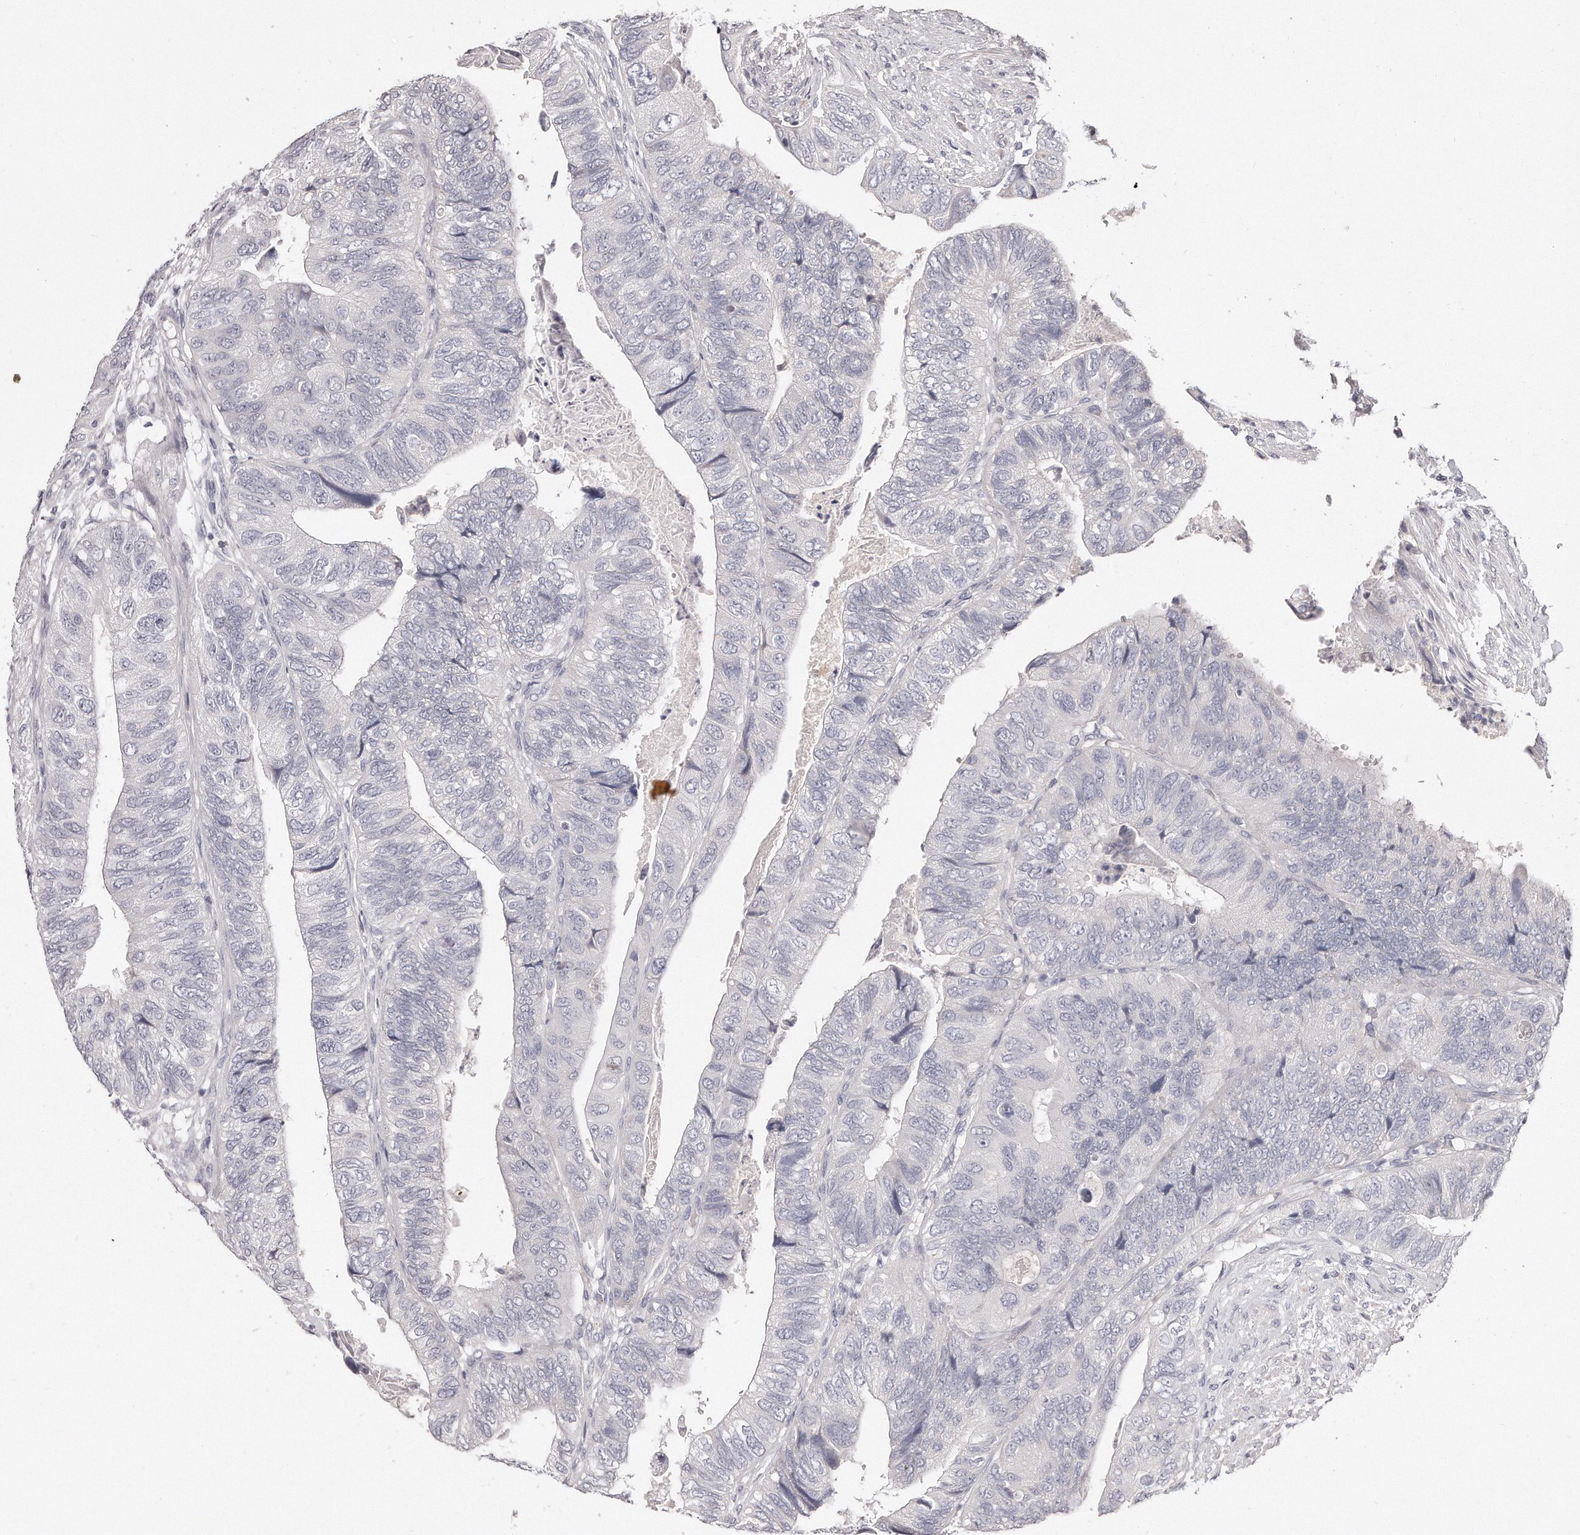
{"staining": {"intensity": "negative", "quantity": "none", "location": "none"}, "tissue": "colorectal cancer", "cell_type": "Tumor cells", "image_type": "cancer", "snomed": [{"axis": "morphology", "description": "Adenocarcinoma, NOS"}, {"axis": "topography", "description": "Rectum"}], "caption": "Immunohistochemistry of human colorectal cancer displays no positivity in tumor cells.", "gene": "TTLL4", "patient": {"sex": "male", "age": 63}}